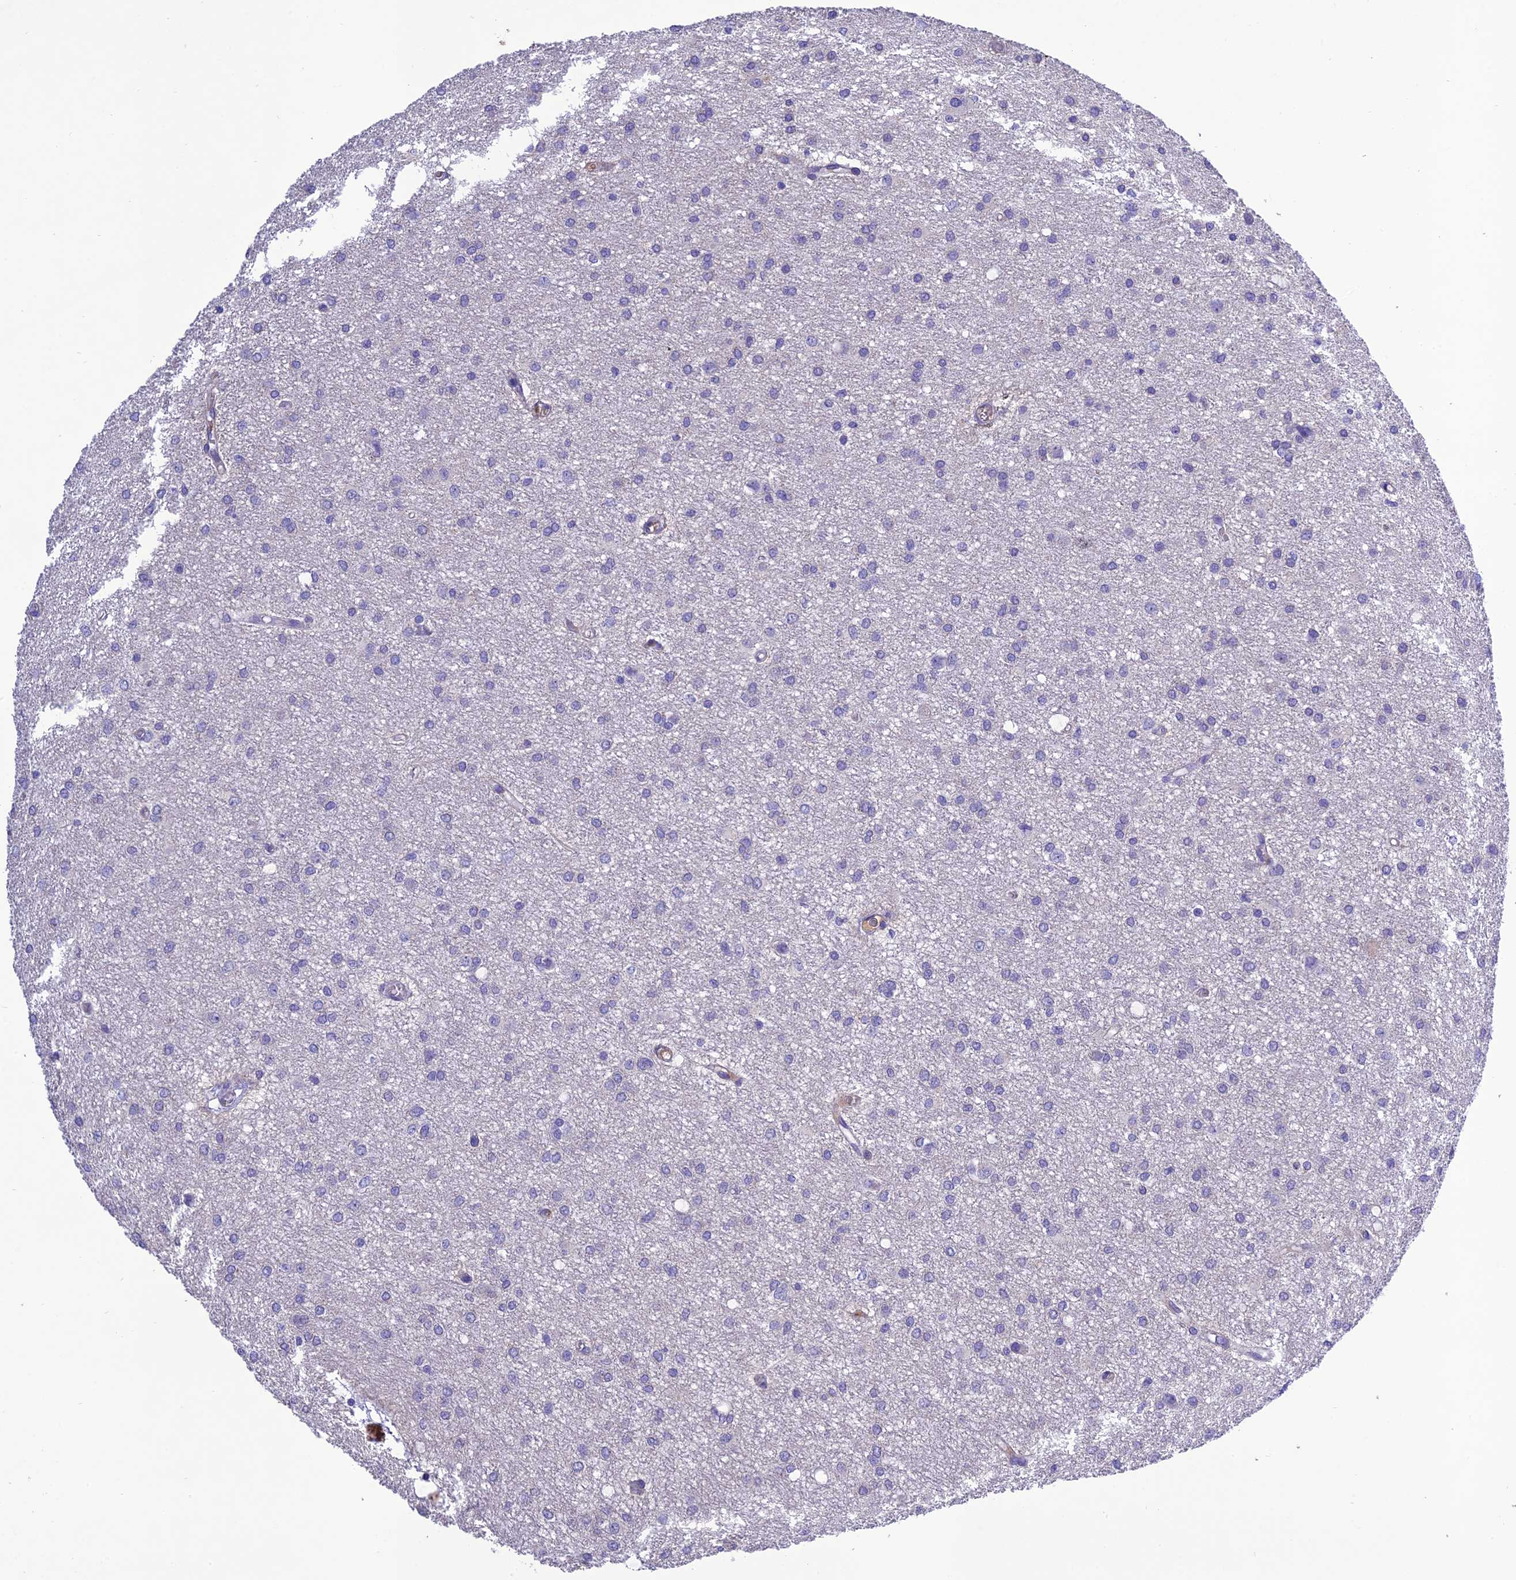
{"staining": {"intensity": "negative", "quantity": "none", "location": "none"}, "tissue": "glioma", "cell_type": "Tumor cells", "image_type": "cancer", "snomed": [{"axis": "morphology", "description": "Glioma, malignant, High grade"}, {"axis": "topography", "description": "Brain"}], "caption": "High power microscopy image of an immunohistochemistry (IHC) micrograph of glioma, revealing no significant positivity in tumor cells.", "gene": "MS4A5", "patient": {"sex": "female", "age": 50}}